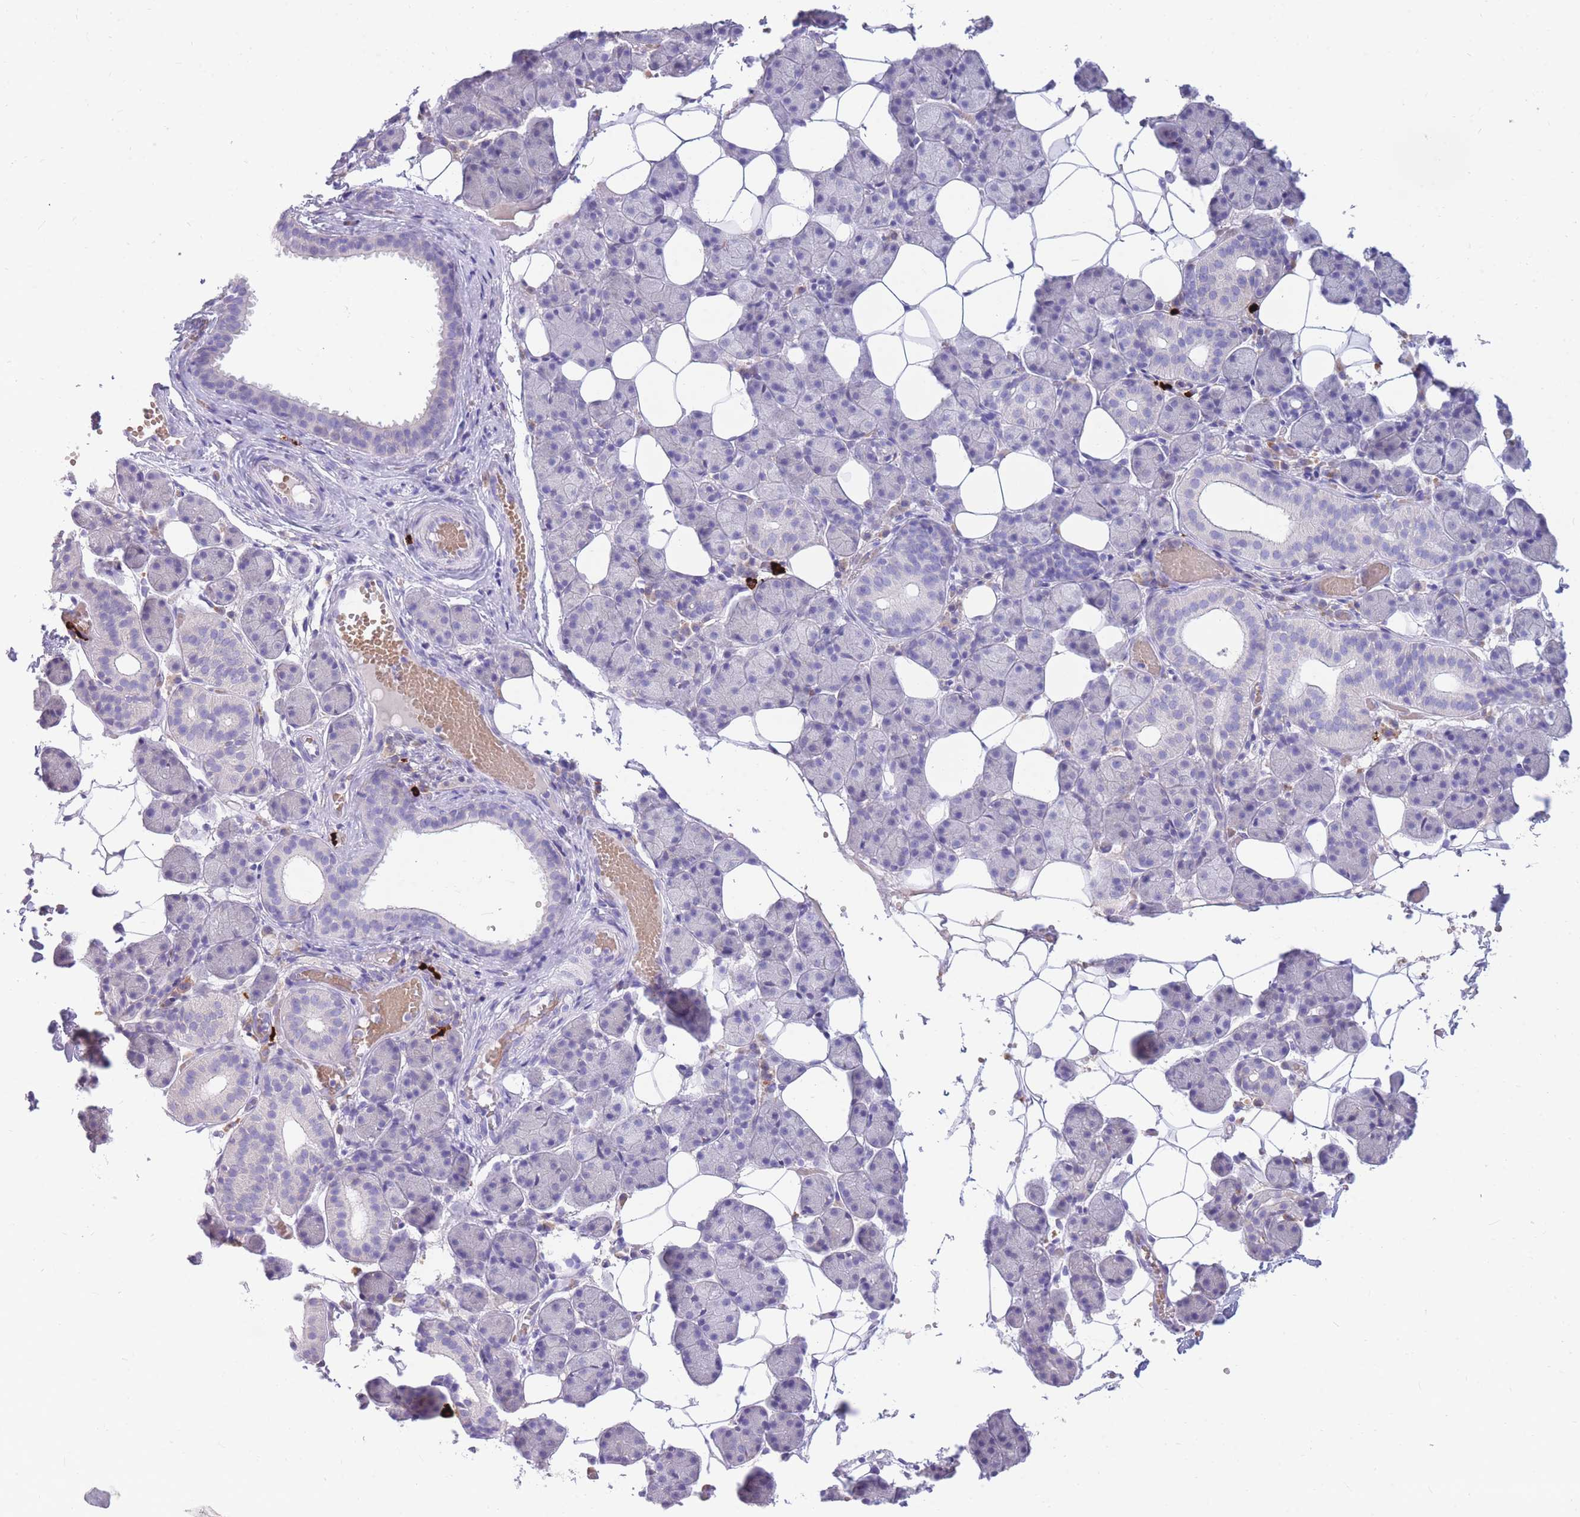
{"staining": {"intensity": "negative", "quantity": "none", "location": "none"}, "tissue": "salivary gland", "cell_type": "Glandular cells", "image_type": "normal", "snomed": [{"axis": "morphology", "description": "Normal tissue, NOS"}, {"axis": "topography", "description": "Salivary gland"}], "caption": "This is an immunohistochemistry (IHC) photomicrograph of benign salivary gland. There is no expression in glandular cells.", "gene": "TPSAB1", "patient": {"sex": "female", "age": 33}}